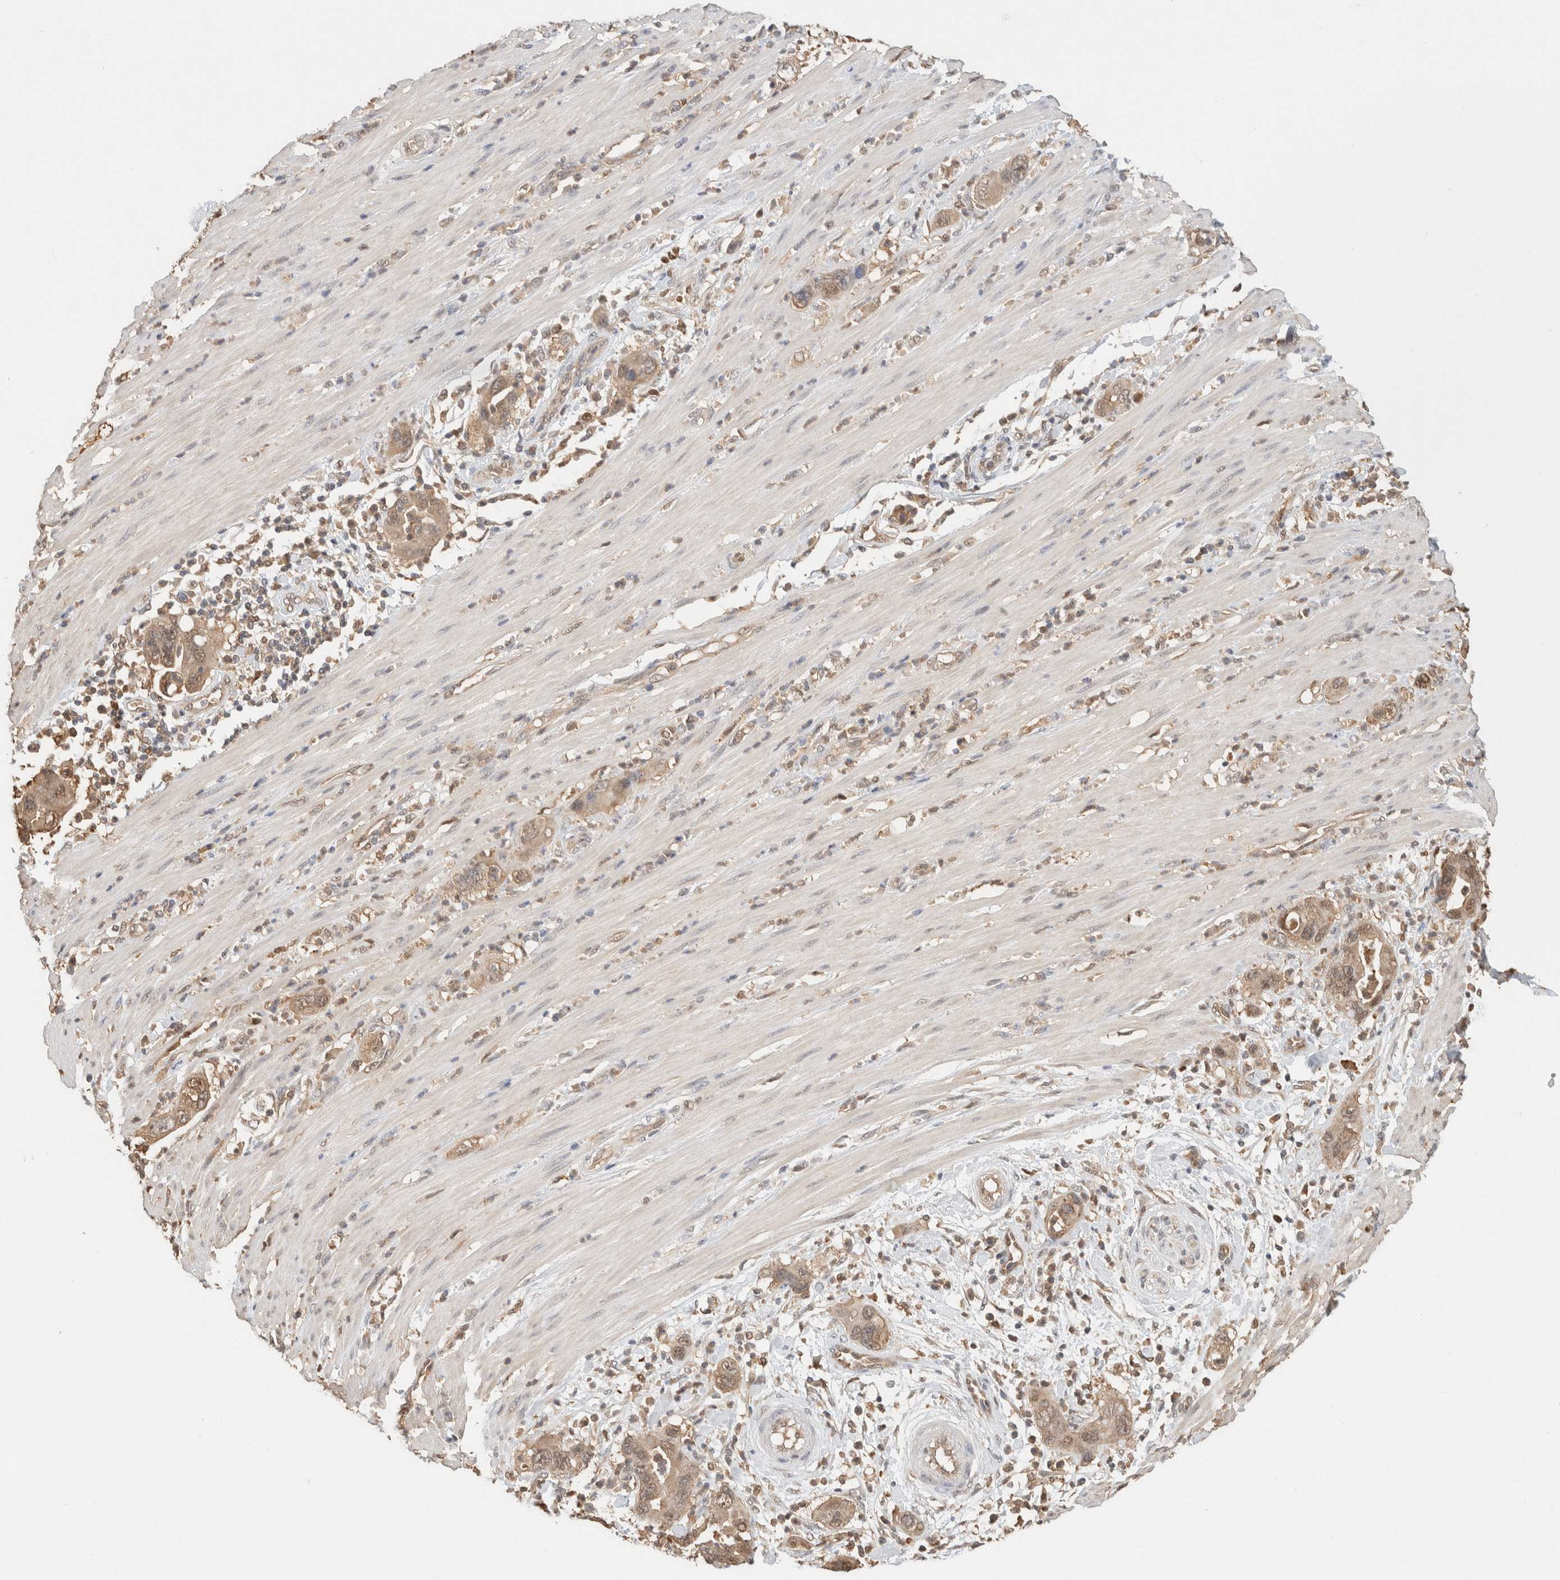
{"staining": {"intensity": "weak", "quantity": ">75%", "location": "cytoplasmic/membranous,nuclear"}, "tissue": "pancreatic cancer", "cell_type": "Tumor cells", "image_type": "cancer", "snomed": [{"axis": "morphology", "description": "Adenocarcinoma, NOS"}, {"axis": "topography", "description": "Pancreas"}], "caption": "Tumor cells exhibit low levels of weak cytoplasmic/membranous and nuclear expression in about >75% of cells in human pancreatic adenocarcinoma.", "gene": "YWHAH", "patient": {"sex": "female", "age": 71}}